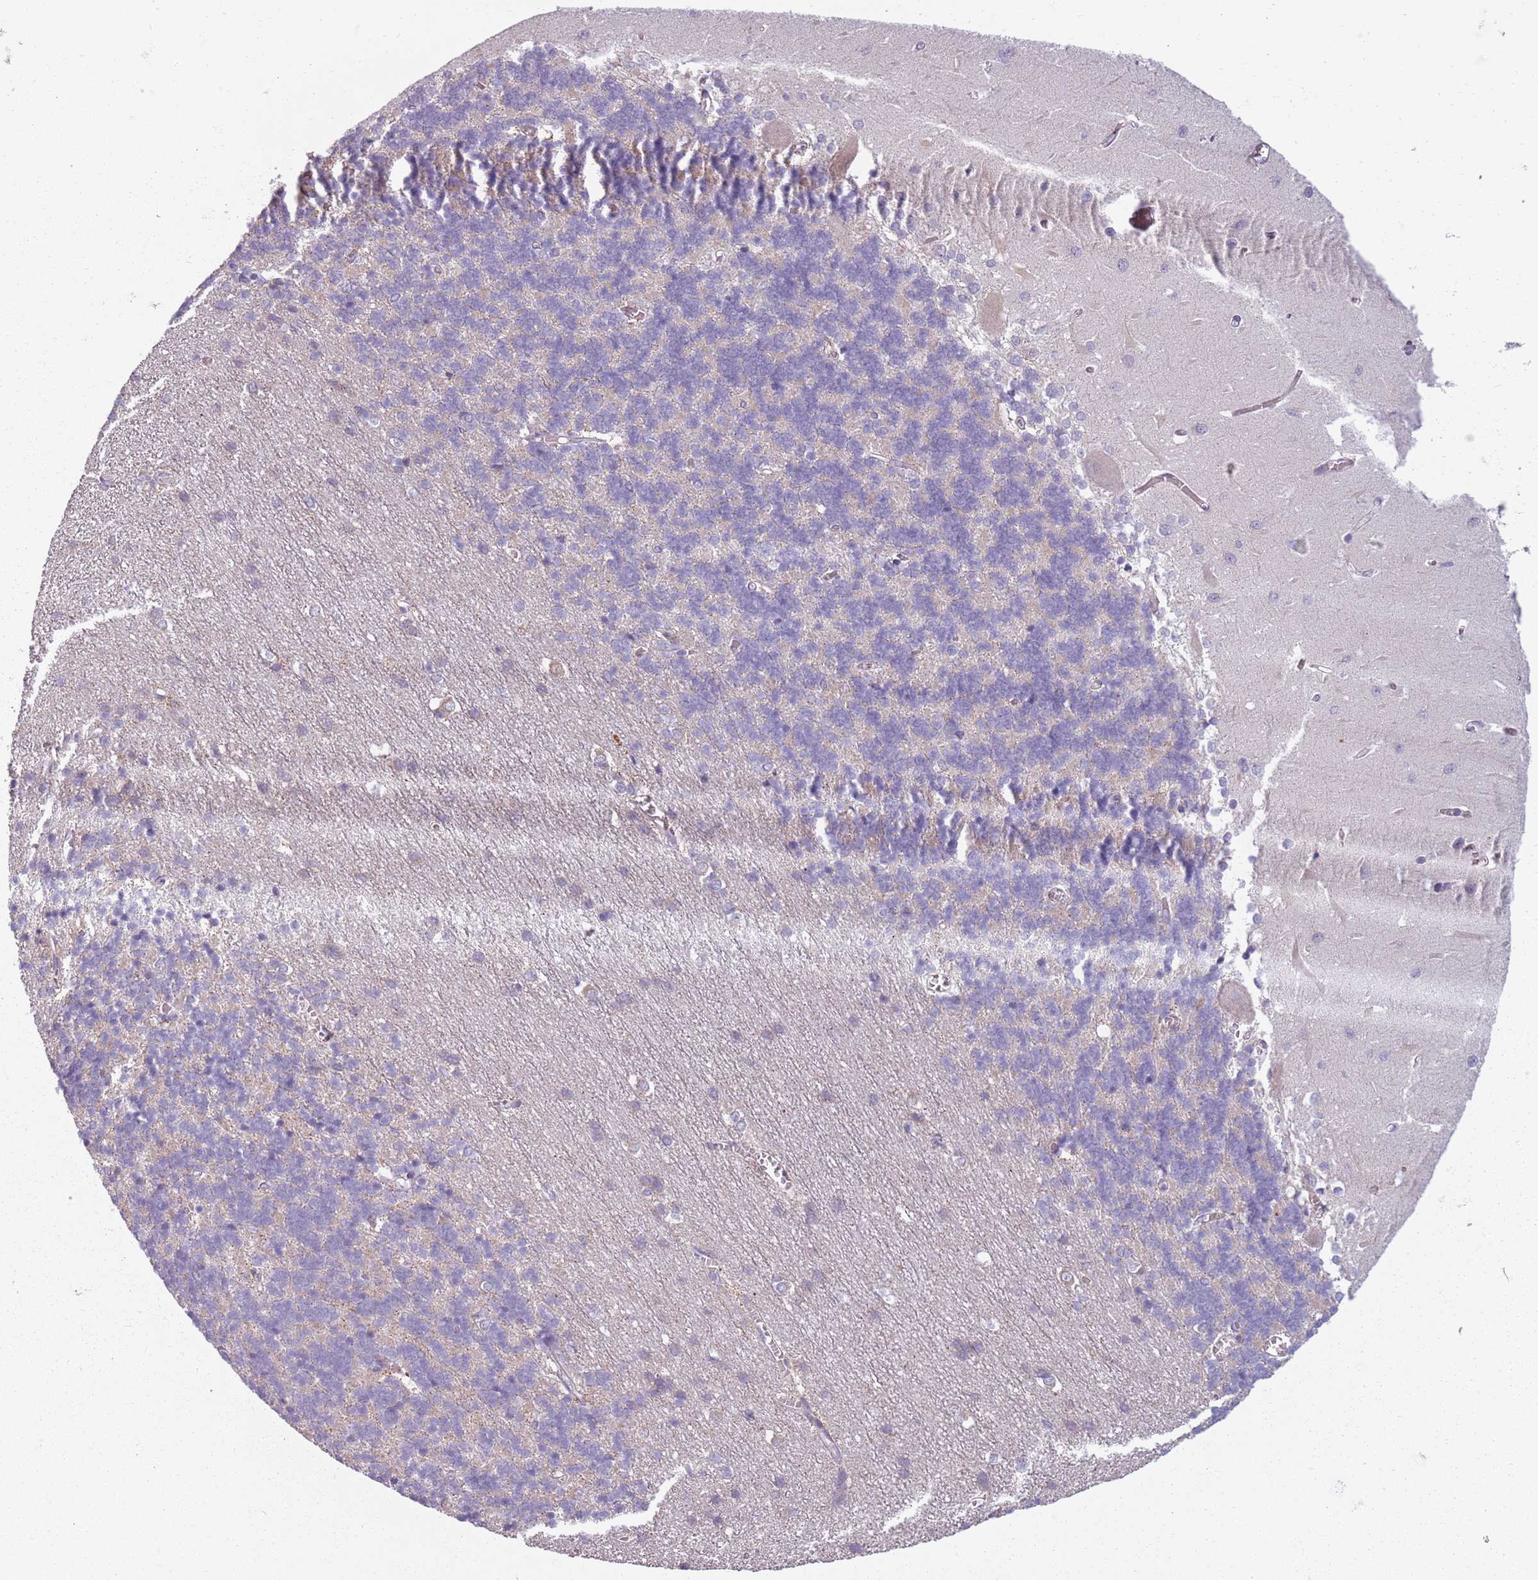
{"staining": {"intensity": "negative", "quantity": "none", "location": "none"}, "tissue": "cerebellum", "cell_type": "Cells in granular layer", "image_type": "normal", "snomed": [{"axis": "morphology", "description": "Normal tissue, NOS"}, {"axis": "topography", "description": "Cerebellum"}], "caption": "Immunohistochemistry (IHC) histopathology image of normal cerebellum: human cerebellum stained with DAB (3,3'-diaminobenzidine) exhibits no significant protein positivity in cells in granular layer.", "gene": "TLCD2", "patient": {"sex": "male", "age": 37}}